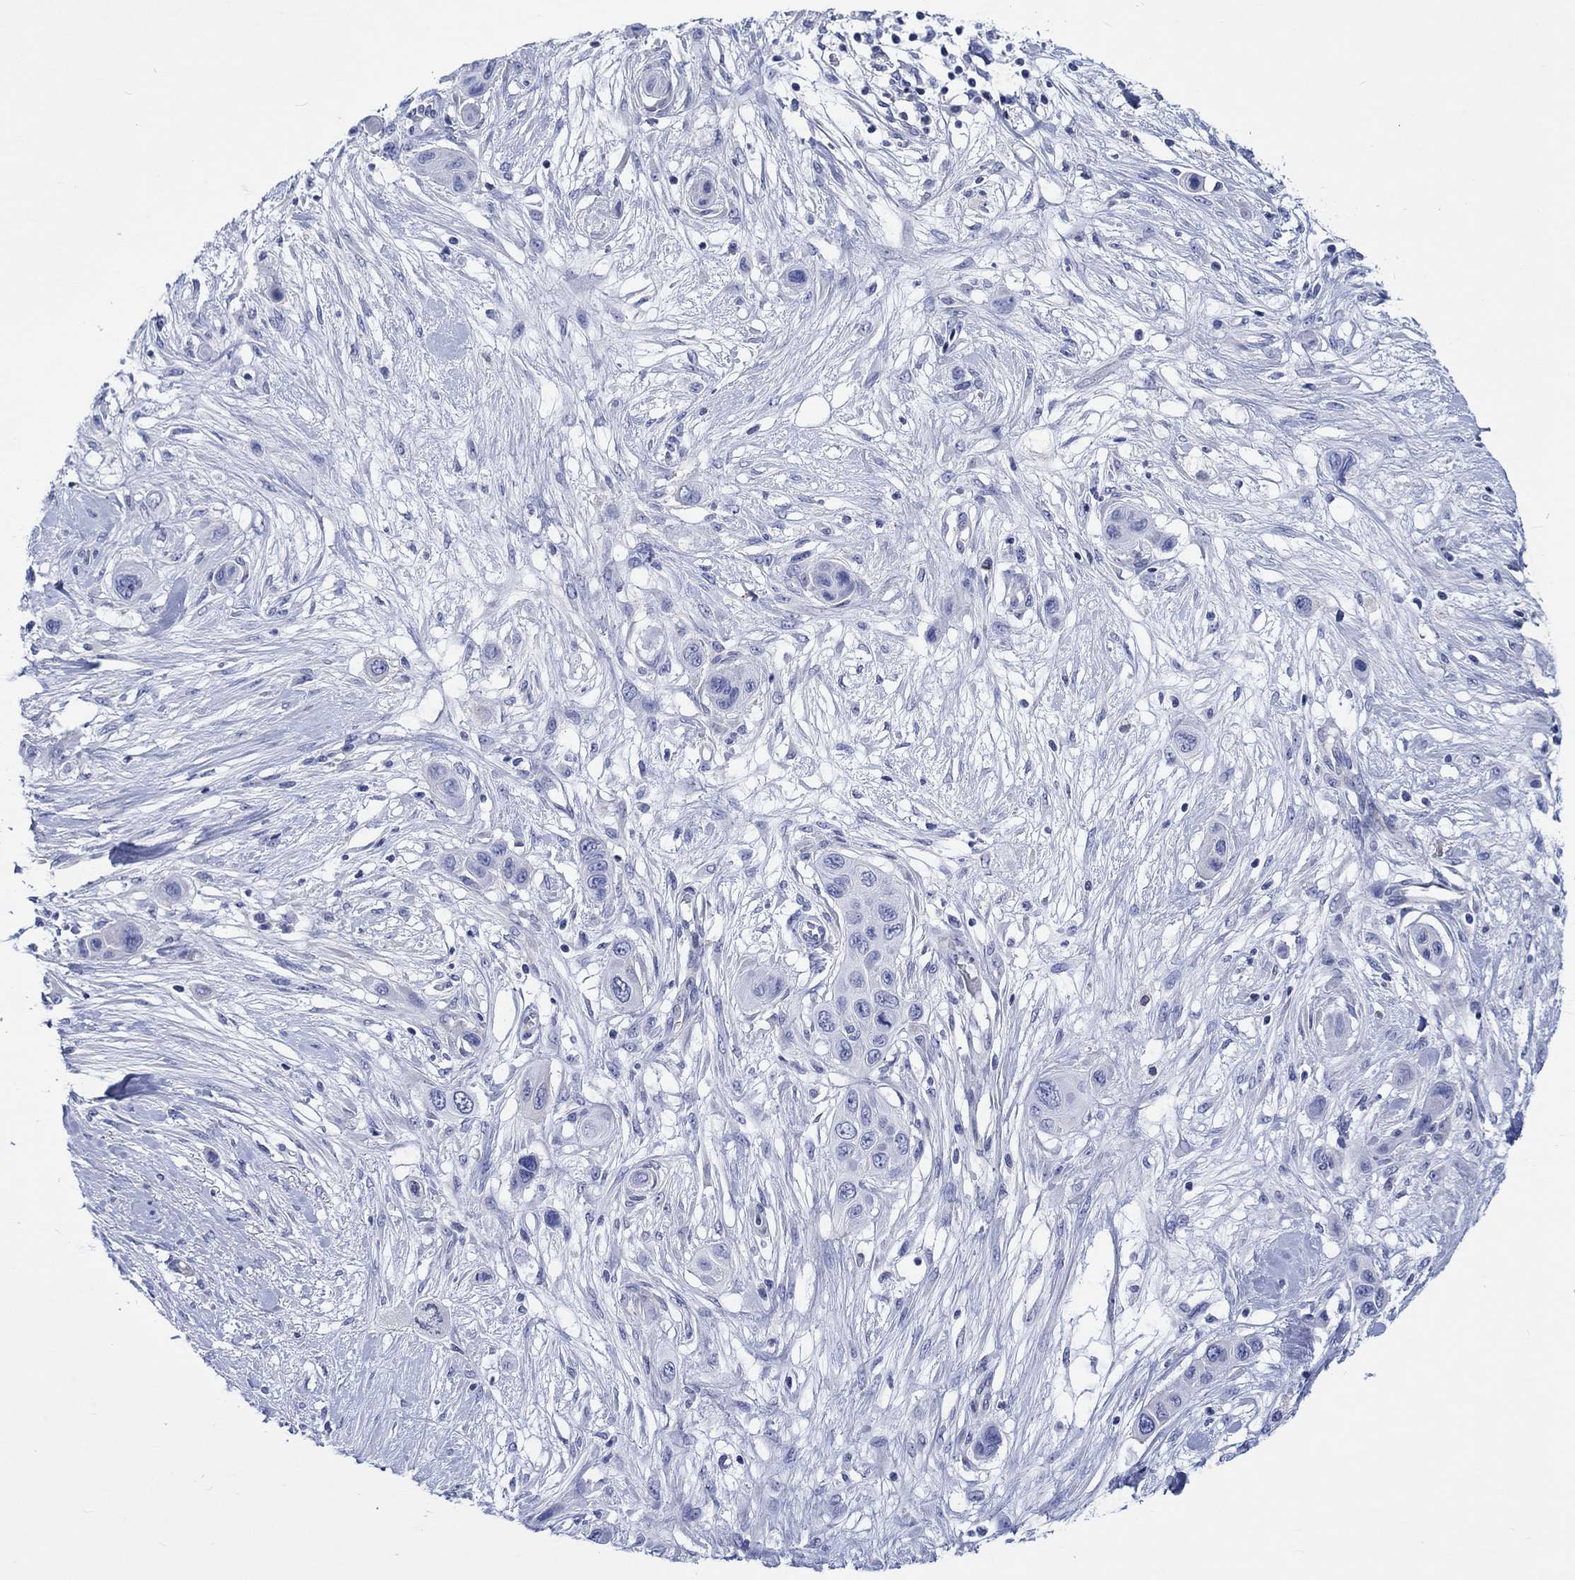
{"staining": {"intensity": "negative", "quantity": "none", "location": "none"}, "tissue": "skin cancer", "cell_type": "Tumor cells", "image_type": "cancer", "snomed": [{"axis": "morphology", "description": "Squamous cell carcinoma, NOS"}, {"axis": "topography", "description": "Skin"}], "caption": "Tumor cells are negative for brown protein staining in skin cancer (squamous cell carcinoma). The staining was performed using DAB to visualize the protein expression in brown, while the nuclei were stained in blue with hematoxylin (Magnification: 20x).", "gene": "CACNG3", "patient": {"sex": "male", "age": 79}}